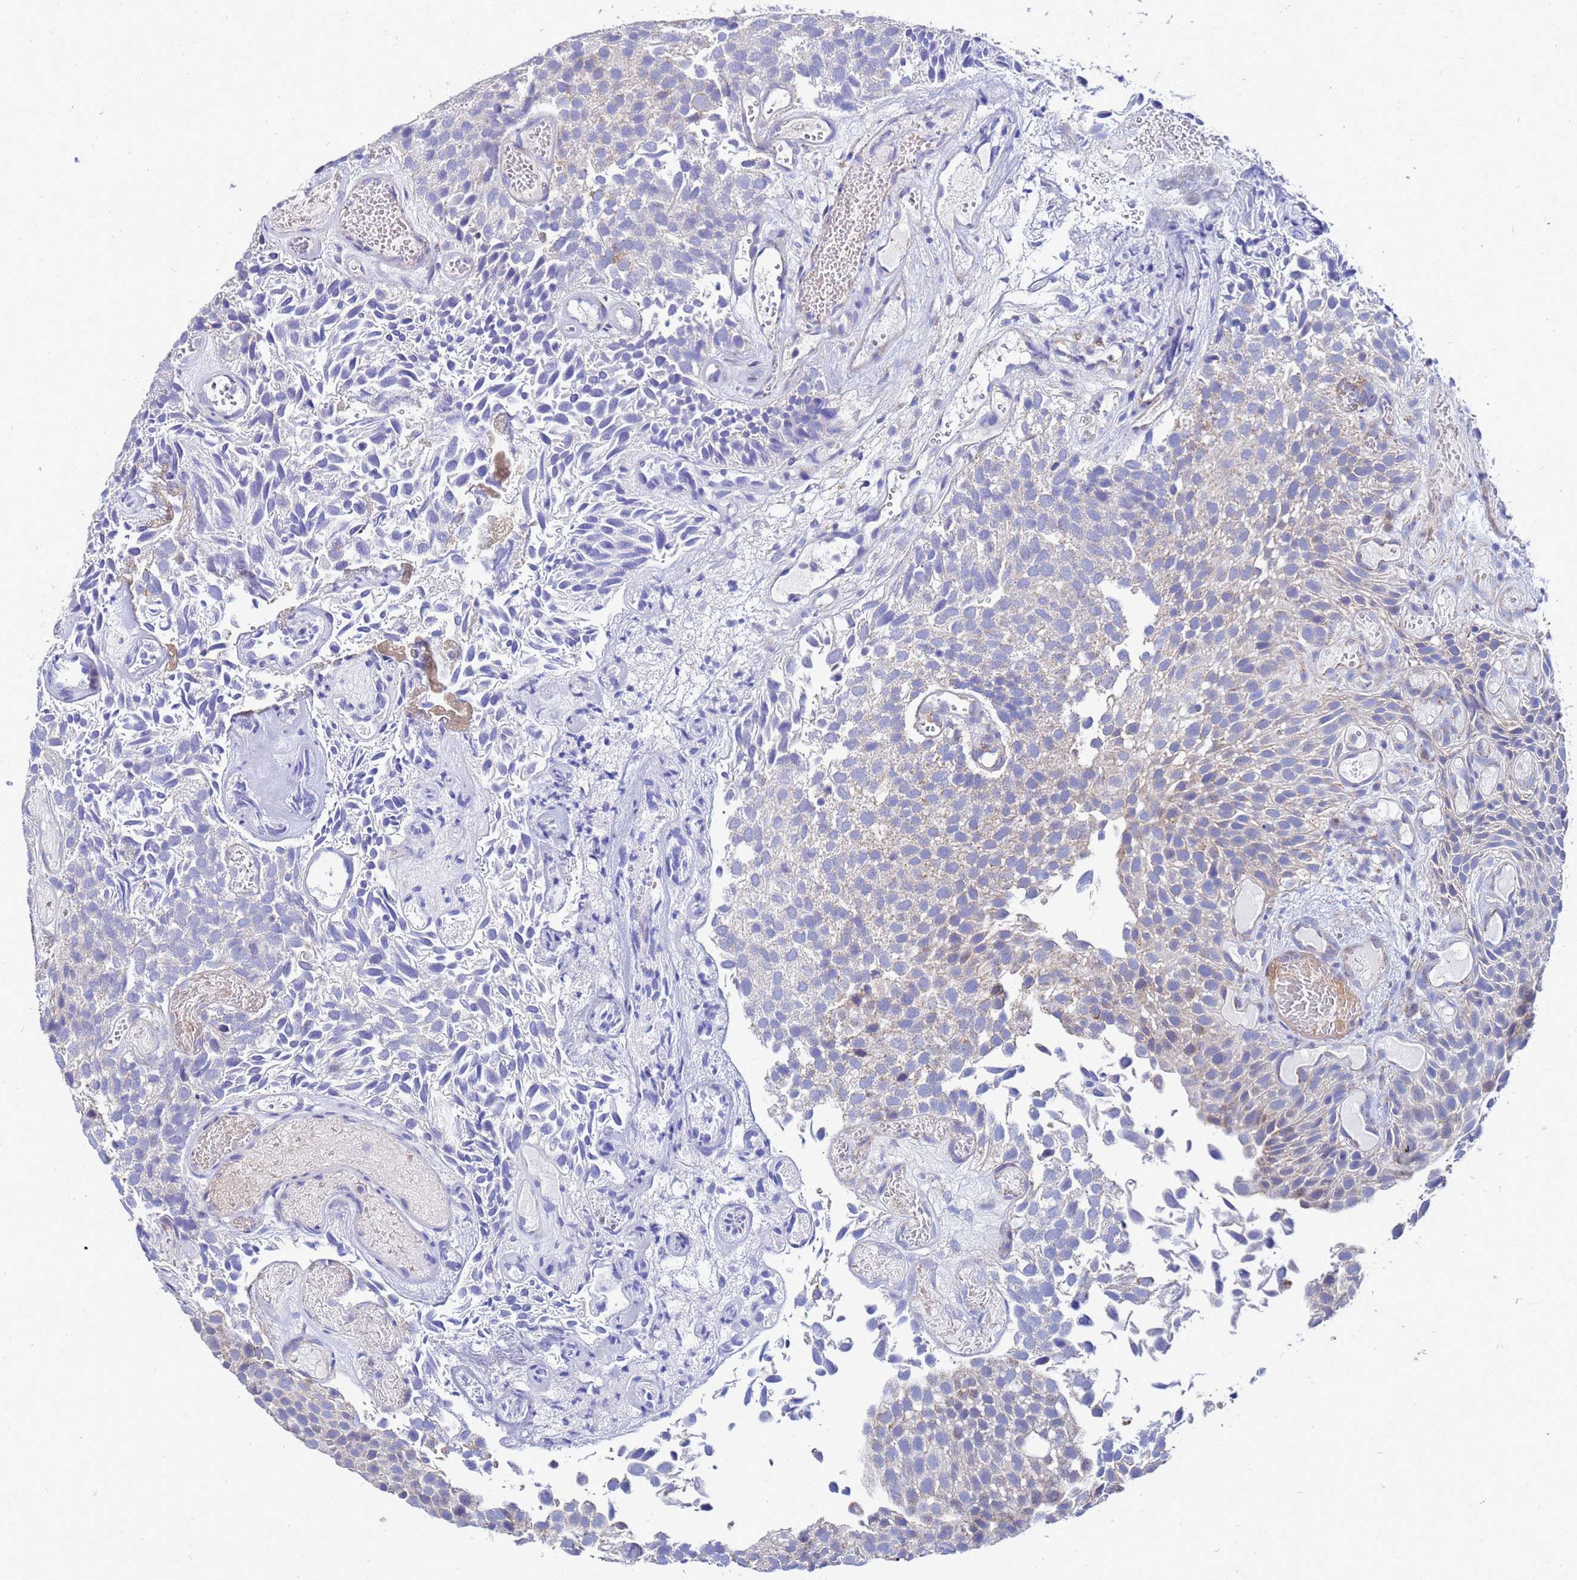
{"staining": {"intensity": "negative", "quantity": "none", "location": "none"}, "tissue": "urothelial cancer", "cell_type": "Tumor cells", "image_type": "cancer", "snomed": [{"axis": "morphology", "description": "Urothelial carcinoma, Low grade"}, {"axis": "topography", "description": "Urinary bladder"}], "caption": "Immunohistochemistry photomicrograph of human urothelial carcinoma (low-grade) stained for a protein (brown), which shows no positivity in tumor cells. (DAB immunohistochemistry with hematoxylin counter stain).", "gene": "FAHD2A", "patient": {"sex": "male", "age": 89}}